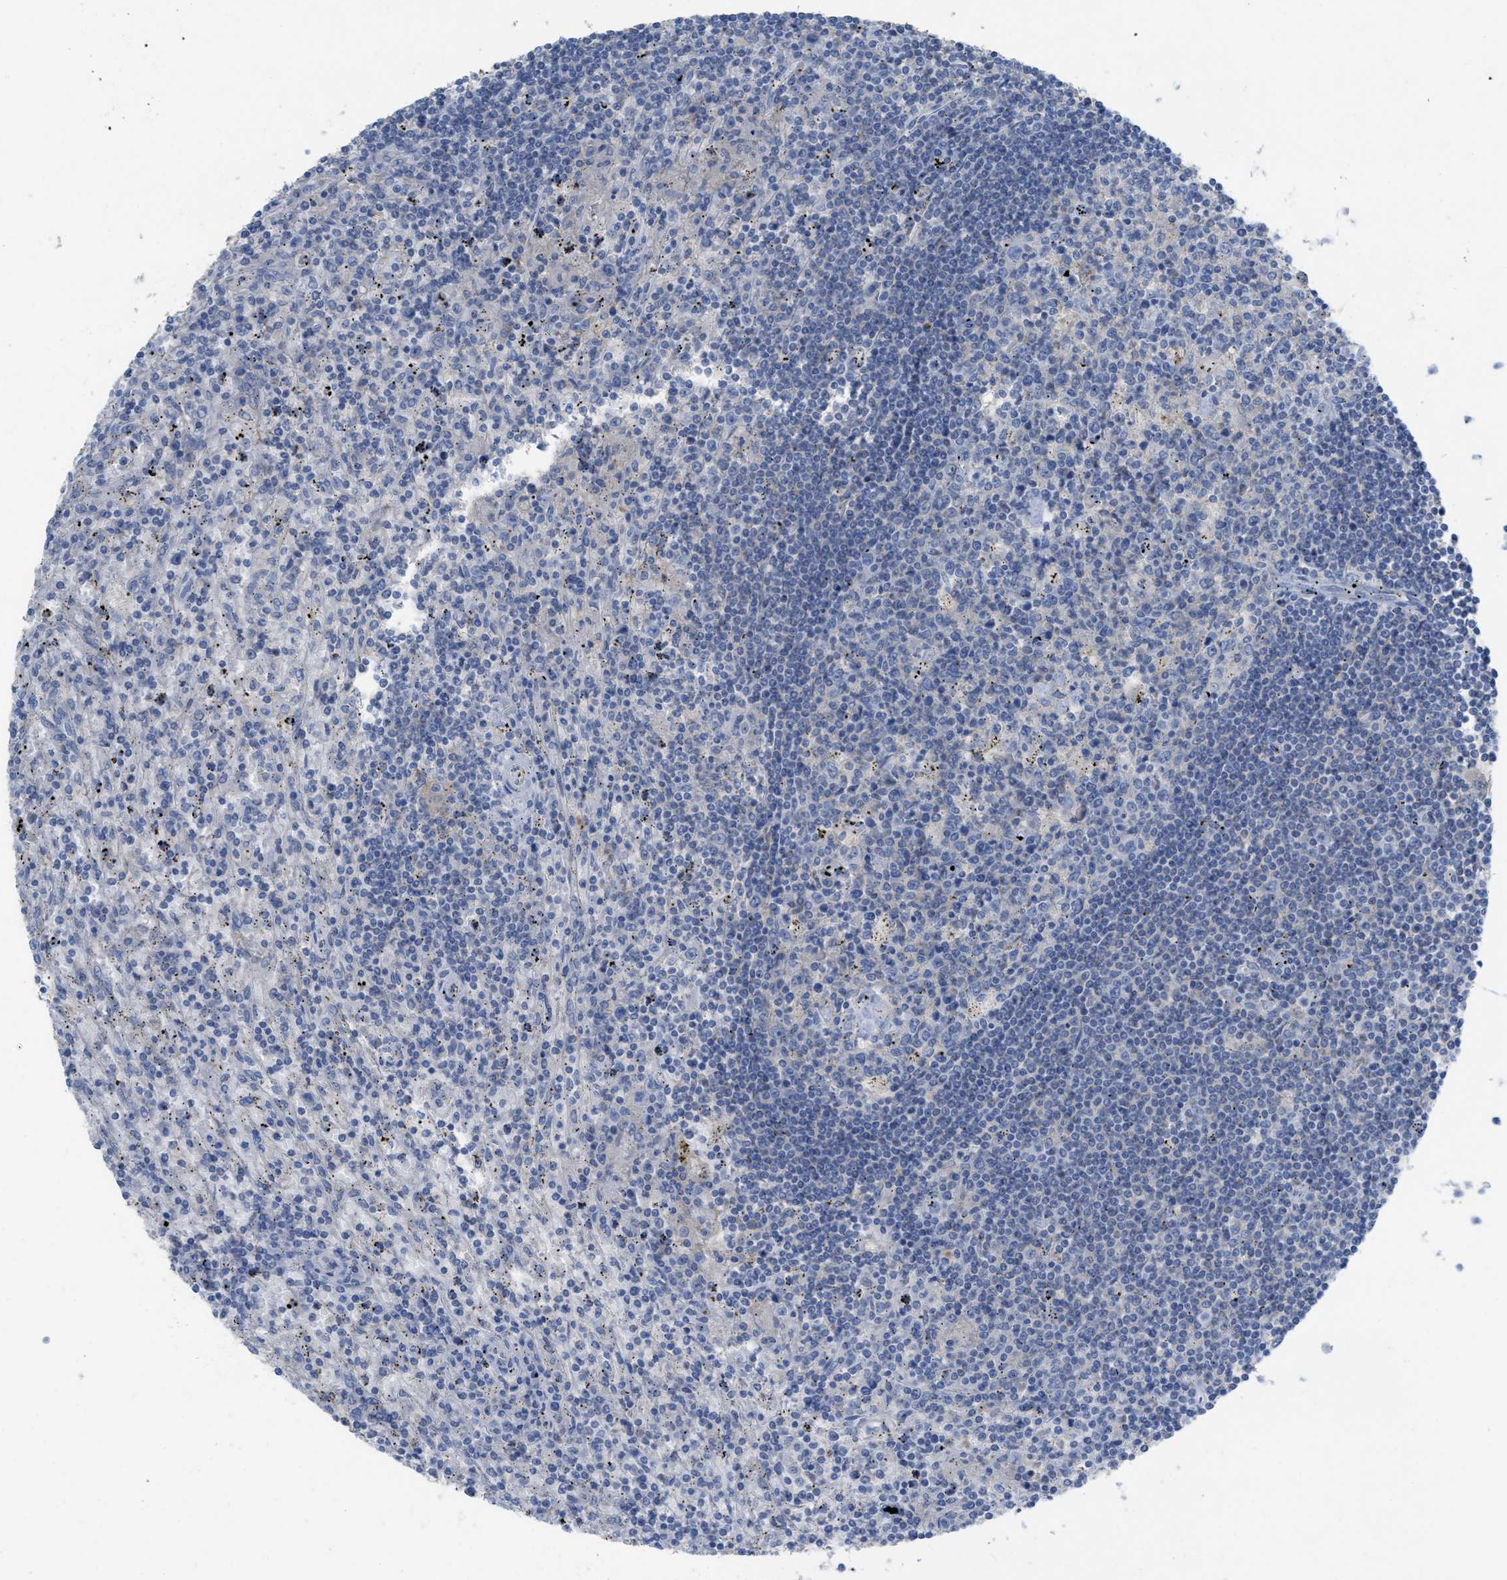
{"staining": {"intensity": "negative", "quantity": "none", "location": "none"}, "tissue": "lymphoma", "cell_type": "Tumor cells", "image_type": "cancer", "snomed": [{"axis": "morphology", "description": "Malignant lymphoma, non-Hodgkin's type, Low grade"}, {"axis": "topography", "description": "Spleen"}], "caption": "Immunohistochemical staining of lymphoma demonstrates no significant expression in tumor cells.", "gene": "CNNM4", "patient": {"sex": "male", "age": 76}}